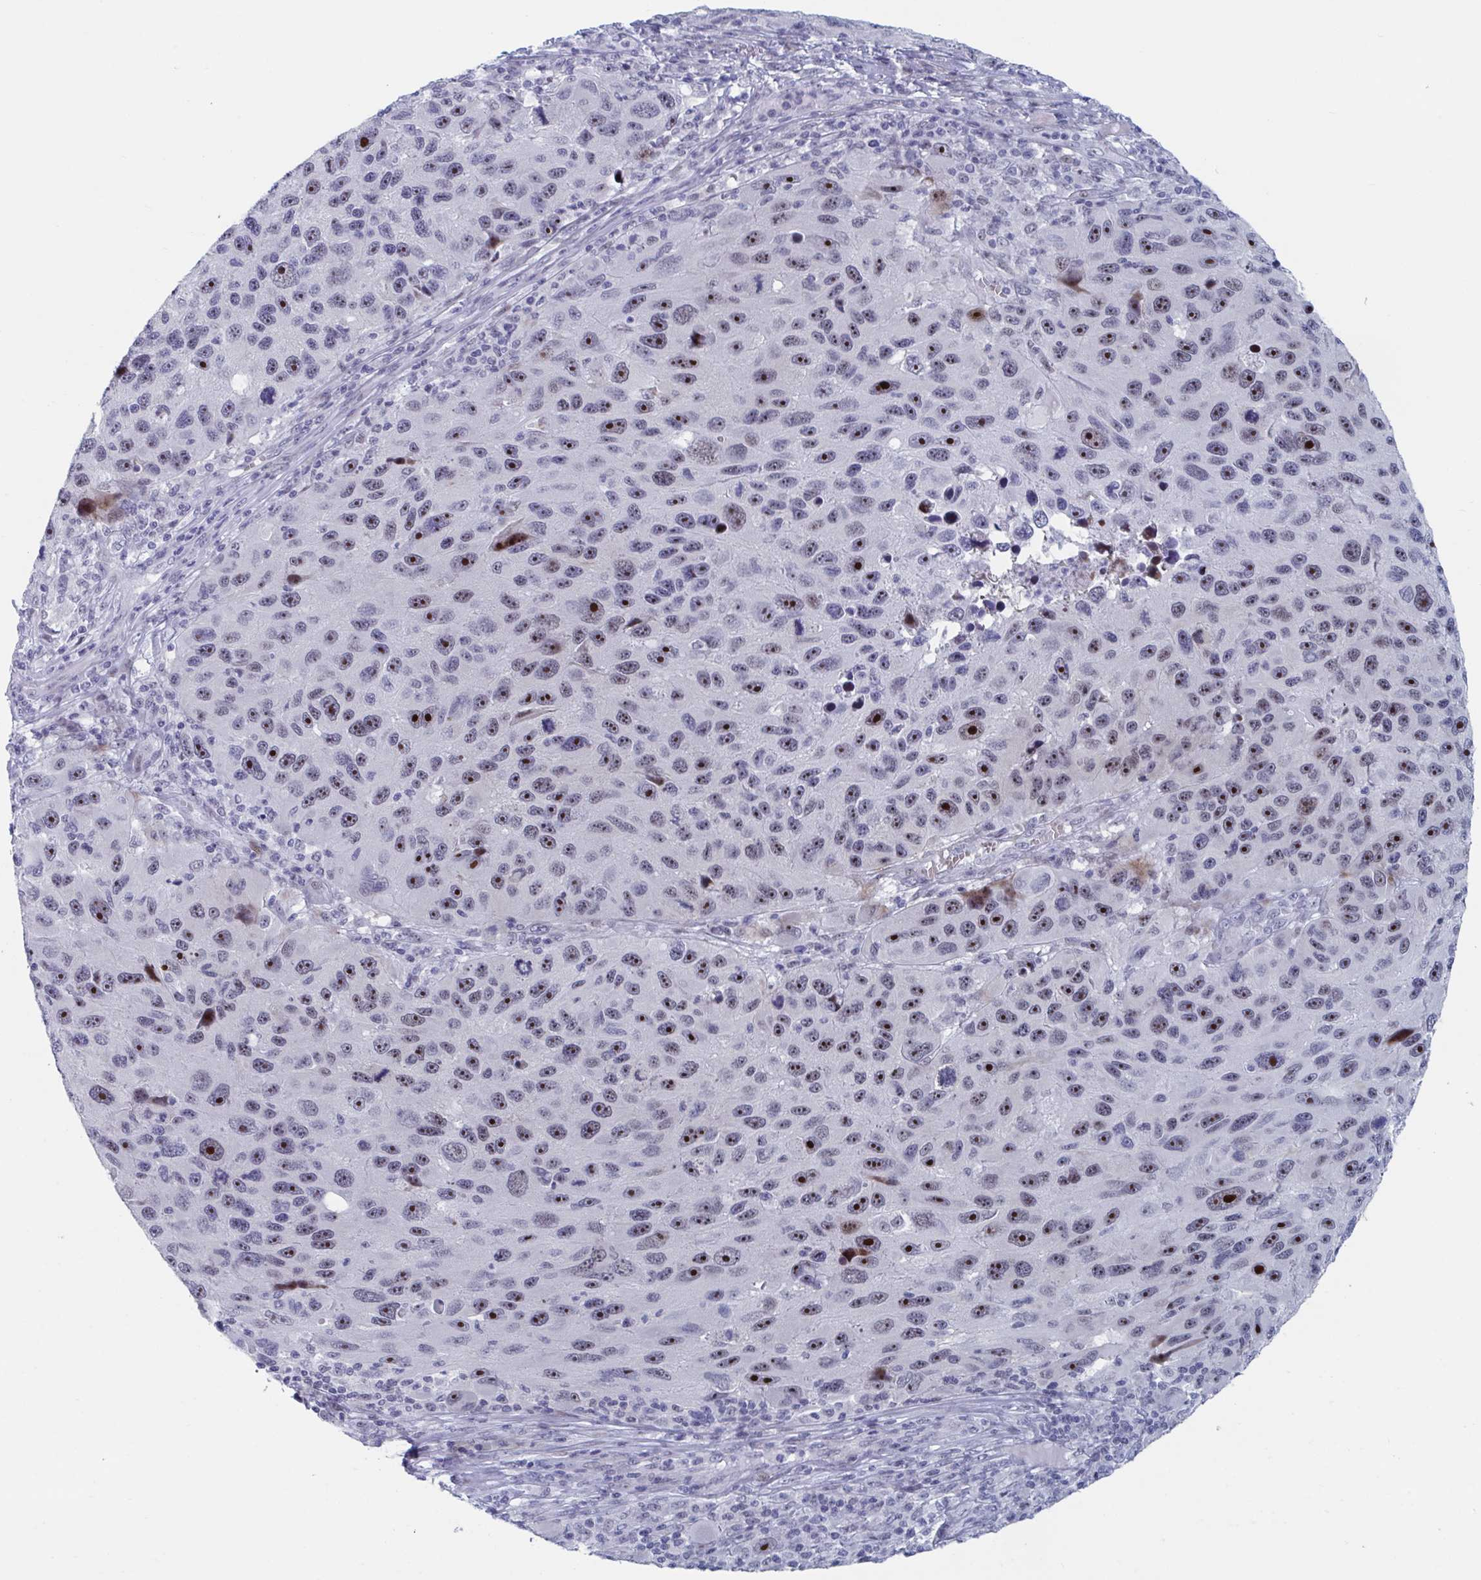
{"staining": {"intensity": "strong", "quantity": ">75%", "location": "nuclear"}, "tissue": "melanoma", "cell_type": "Tumor cells", "image_type": "cancer", "snomed": [{"axis": "morphology", "description": "Malignant melanoma, NOS"}, {"axis": "topography", "description": "Skin"}], "caption": "Human malignant melanoma stained with a protein marker exhibits strong staining in tumor cells.", "gene": "NR1H2", "patient": {"sex": "male", "age": 53}}